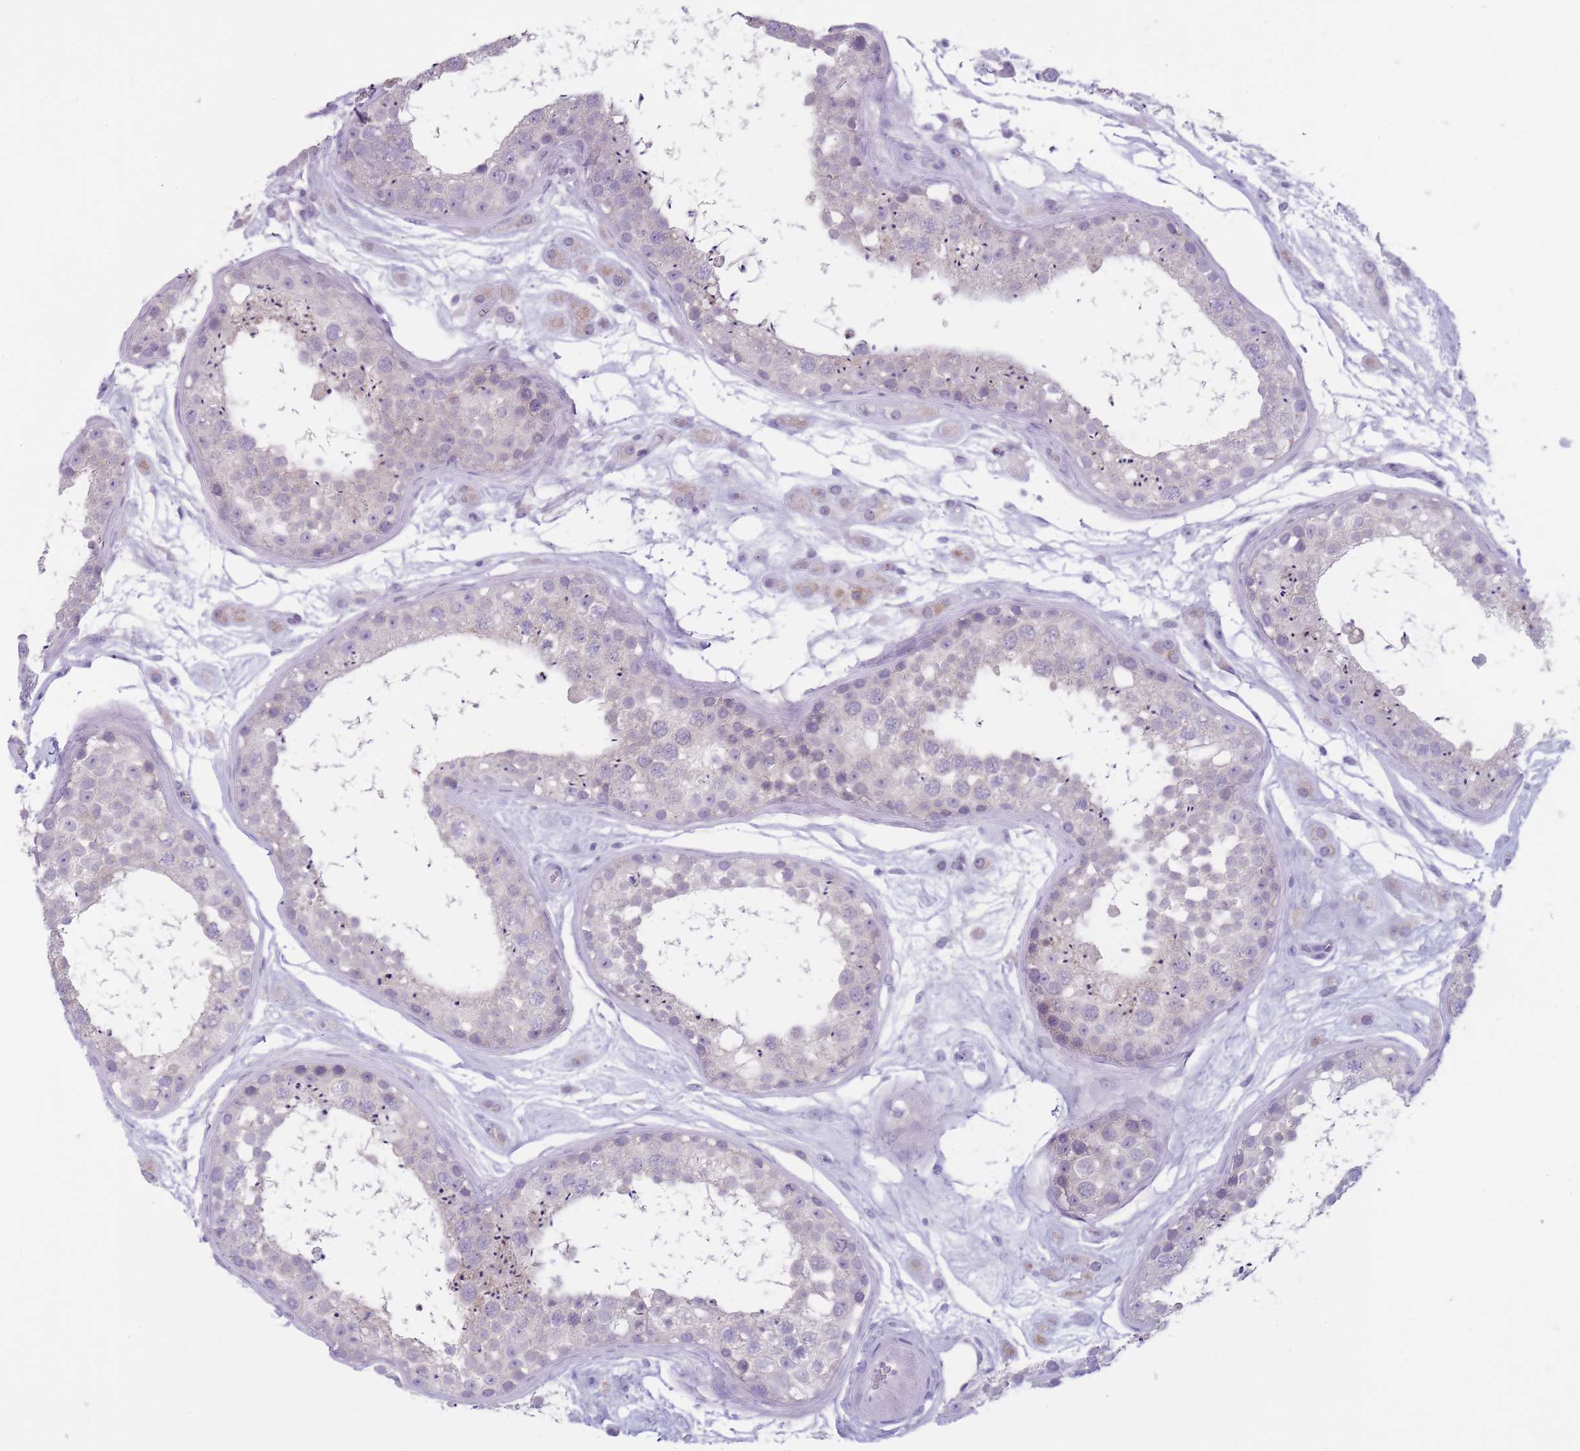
{"staining": {"intensity": "negative", "quantity": "none", "location": "none"}, "tissue": "testis", "cell_type": "Cells in seminiferous ducts", "image_type": "normal", "snomed": [{"axis": "morphology", "description": "Normal tissue, NOS"}, {"axis": "topography", "description": "Testis"}], "caption": "A photomicrograph of human testis is negative for staining in cells in seminiferous ducts. Brightfield microscopy of immunohistochemistry (IHC) stained with DAB (3,3'-diaminobenzidine) (brown) and hematoxylin (blue), captured at high magnification.", "gene": "DCANP1", "patient": {"sex": "male", "age": 25}}